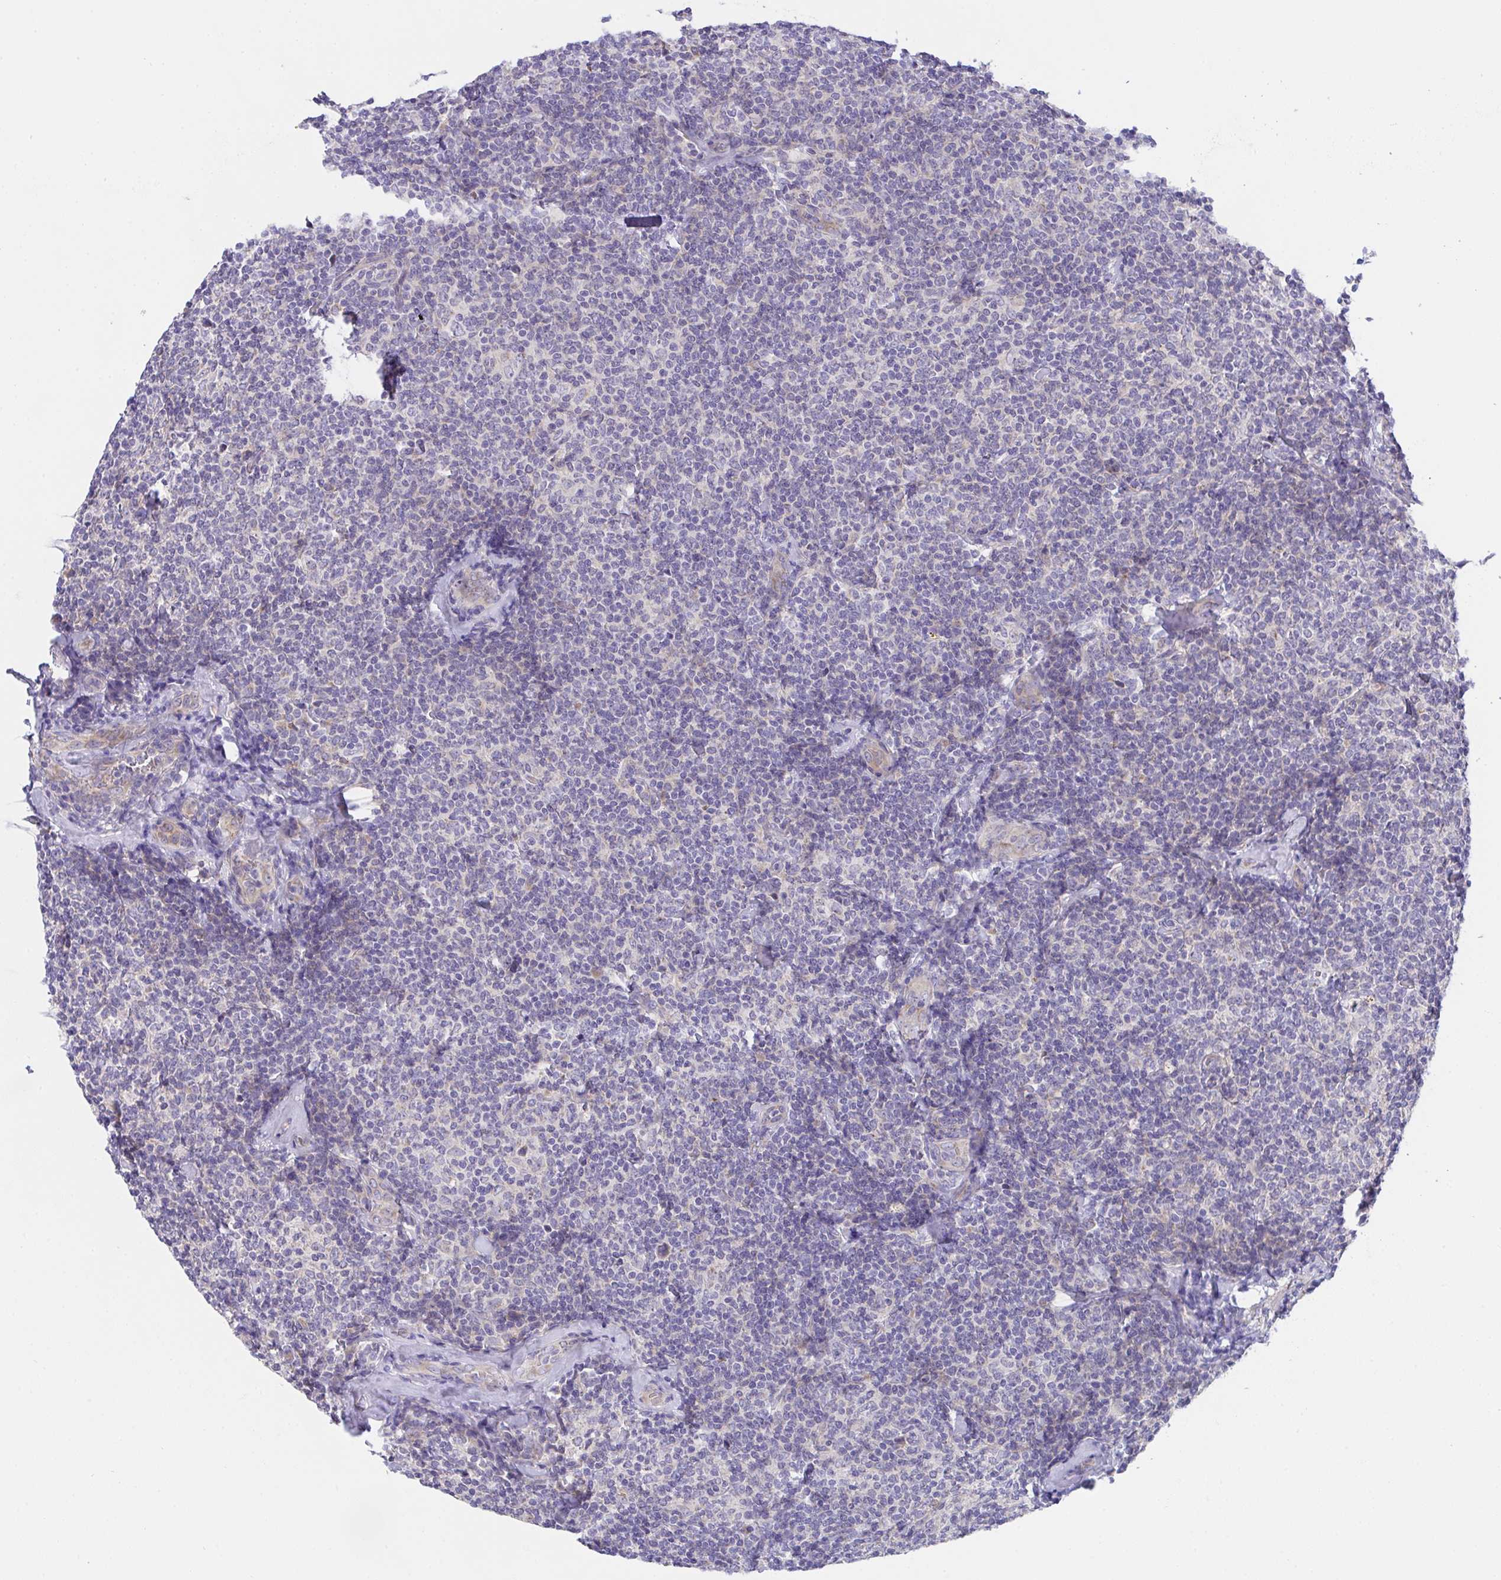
{"staining": {"intensity": "negative", "quantity": "none", "location": "none"}, "tissue": "lymphoma", "cell_type": "Tumor cells", "image_type": "cancer", "snomed": [{"axis": "morphology", "description": "Malignant lymphoma, non-Hodgkin's type, Low grade"}, {"axis": "topography", "description": "Lymph node"}], "caption": "The histopathology image displays no significant staining in tumor cells of lymphoma.", "gene": "MIA3", "patient": {"sex": "female", "age": 56}}